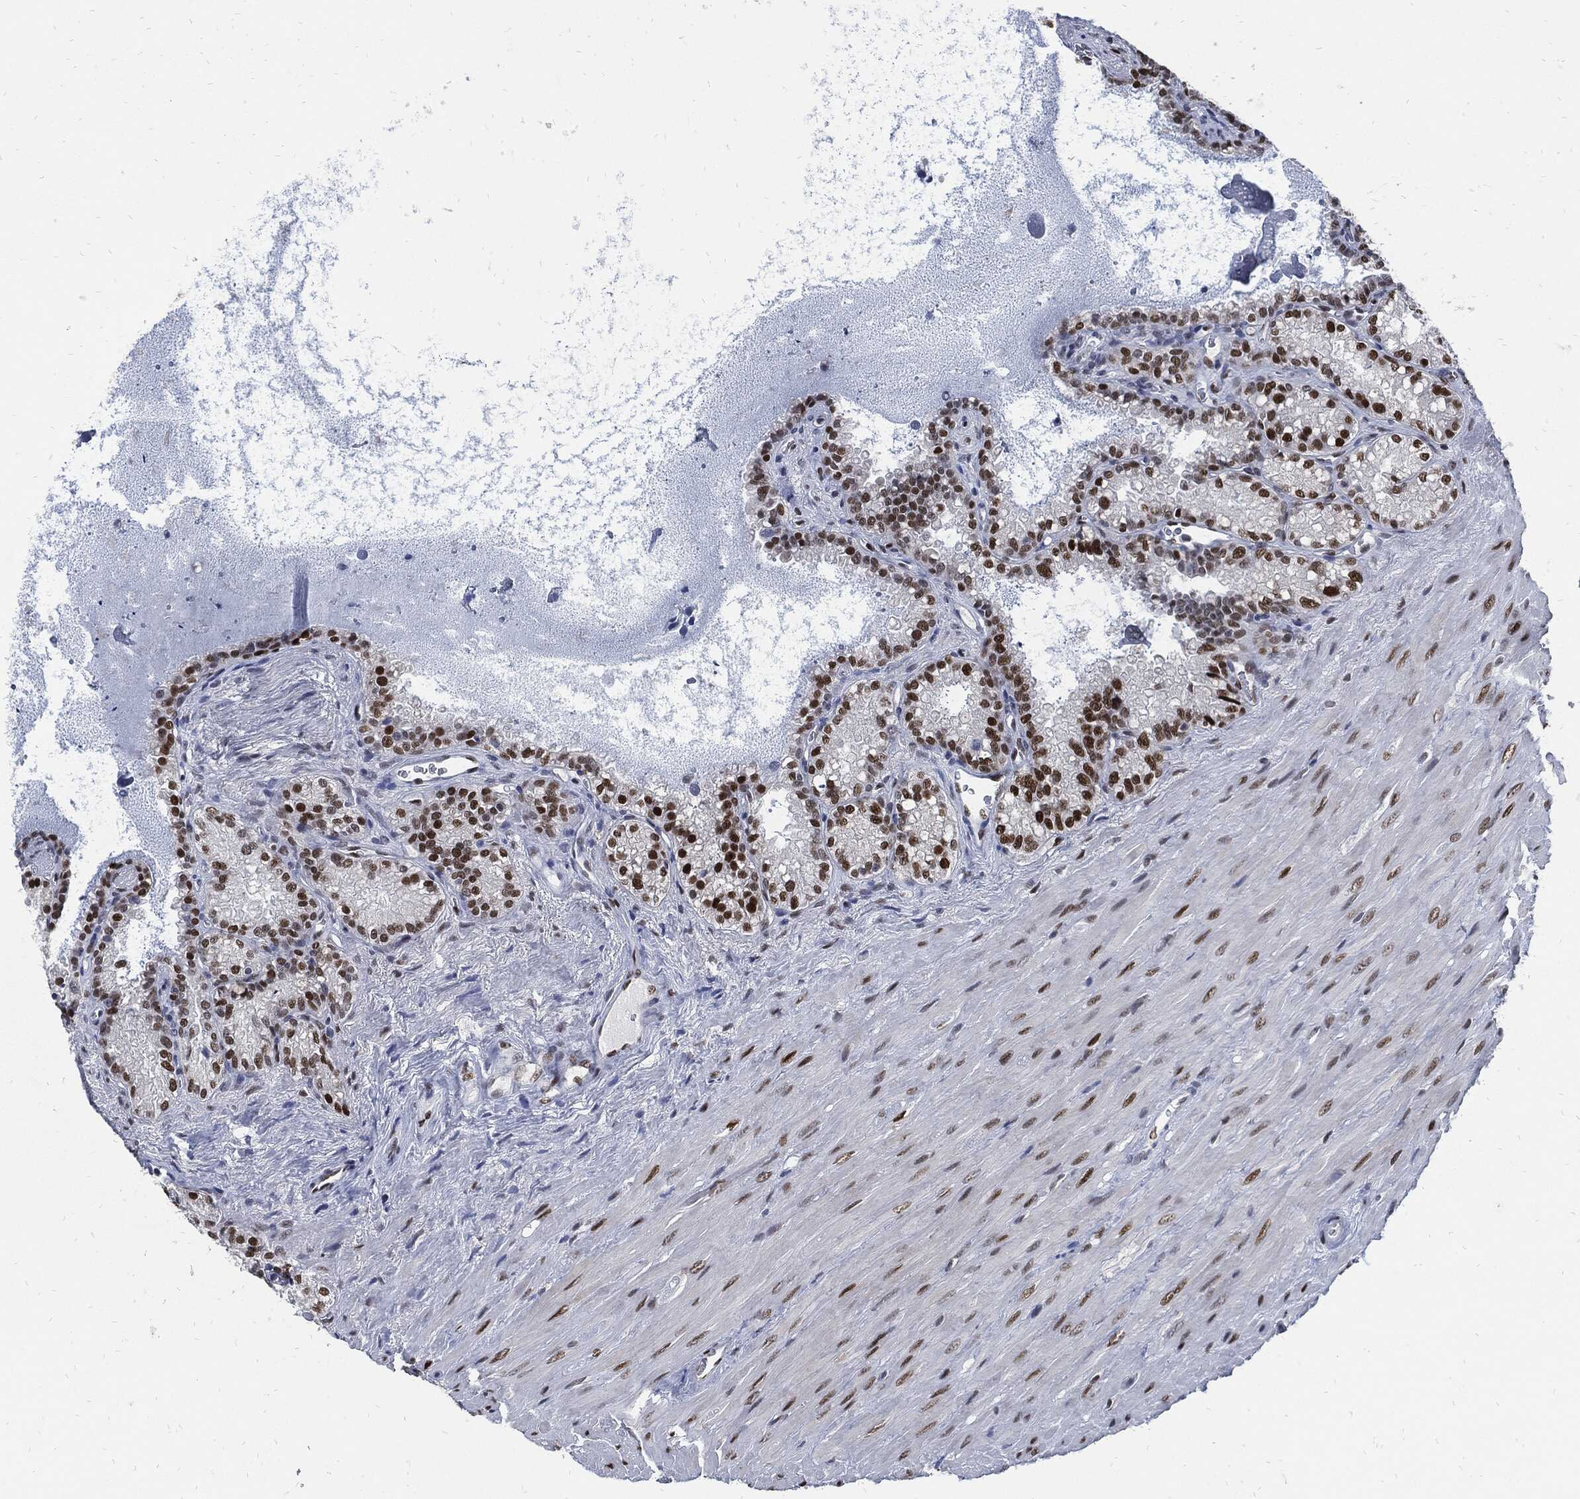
{"staining": {"intensity": "strong", "quantity": ">75%", "location": "nuclear"}, "tissue": "seminal vesicle", "cell_type": "Glandular cells", "image_type": "normal", "snomed": [{"axis": "morphology", "description": "Normal tissue, NOS"}, {"axis": "topography", "description": "Seminal veicle"}], "caption": "A high amount of strong nuclear positivity is present in approximately >75% of glandular cells in normal seminal vesicle.", "gene": "NBN", "patient": {"sex": "male", "age": 68}}